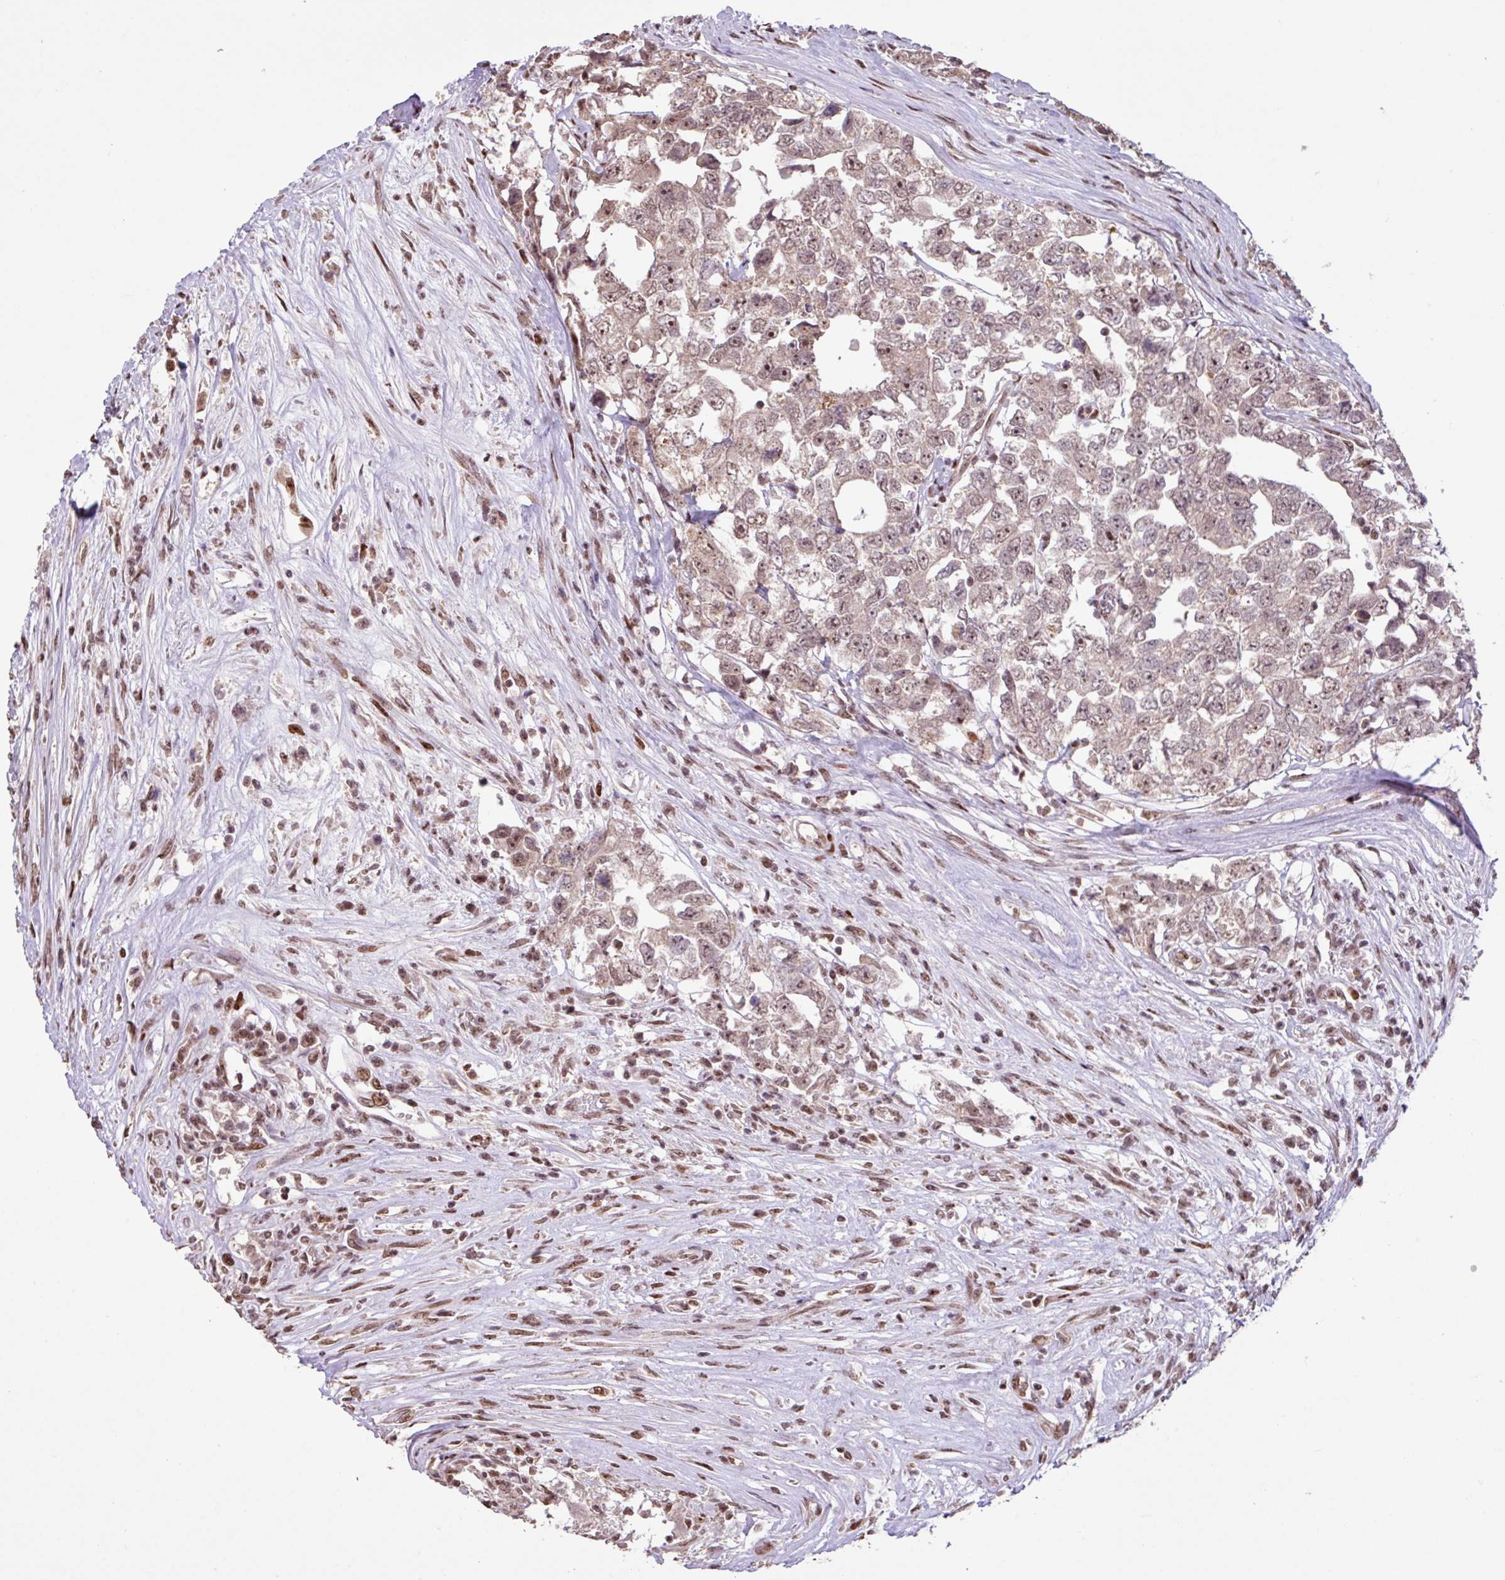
{"staining": {"intensity": "weak", "quantity": "25%-75%", "location": "nuclear"}, "tissue": "testis cancer", "cell_type": "Tumor cells", "image_type": "cancer", "snomed": [{"axis": "morphology", "description": "Carcinoma, Embryonal, NOS"}, {"axis": "topography", "description": "Testis"}], "caption": "Immunohistochemistry (IHC) photomicrograph of human testis embryonal carcinoma stained for a protein (brown), which displays low levels of weak nuclear expression in about 25%-75% of tumor cells.", "gene": "ZNF709", "patient": {"sex": "male", "age": 22}}